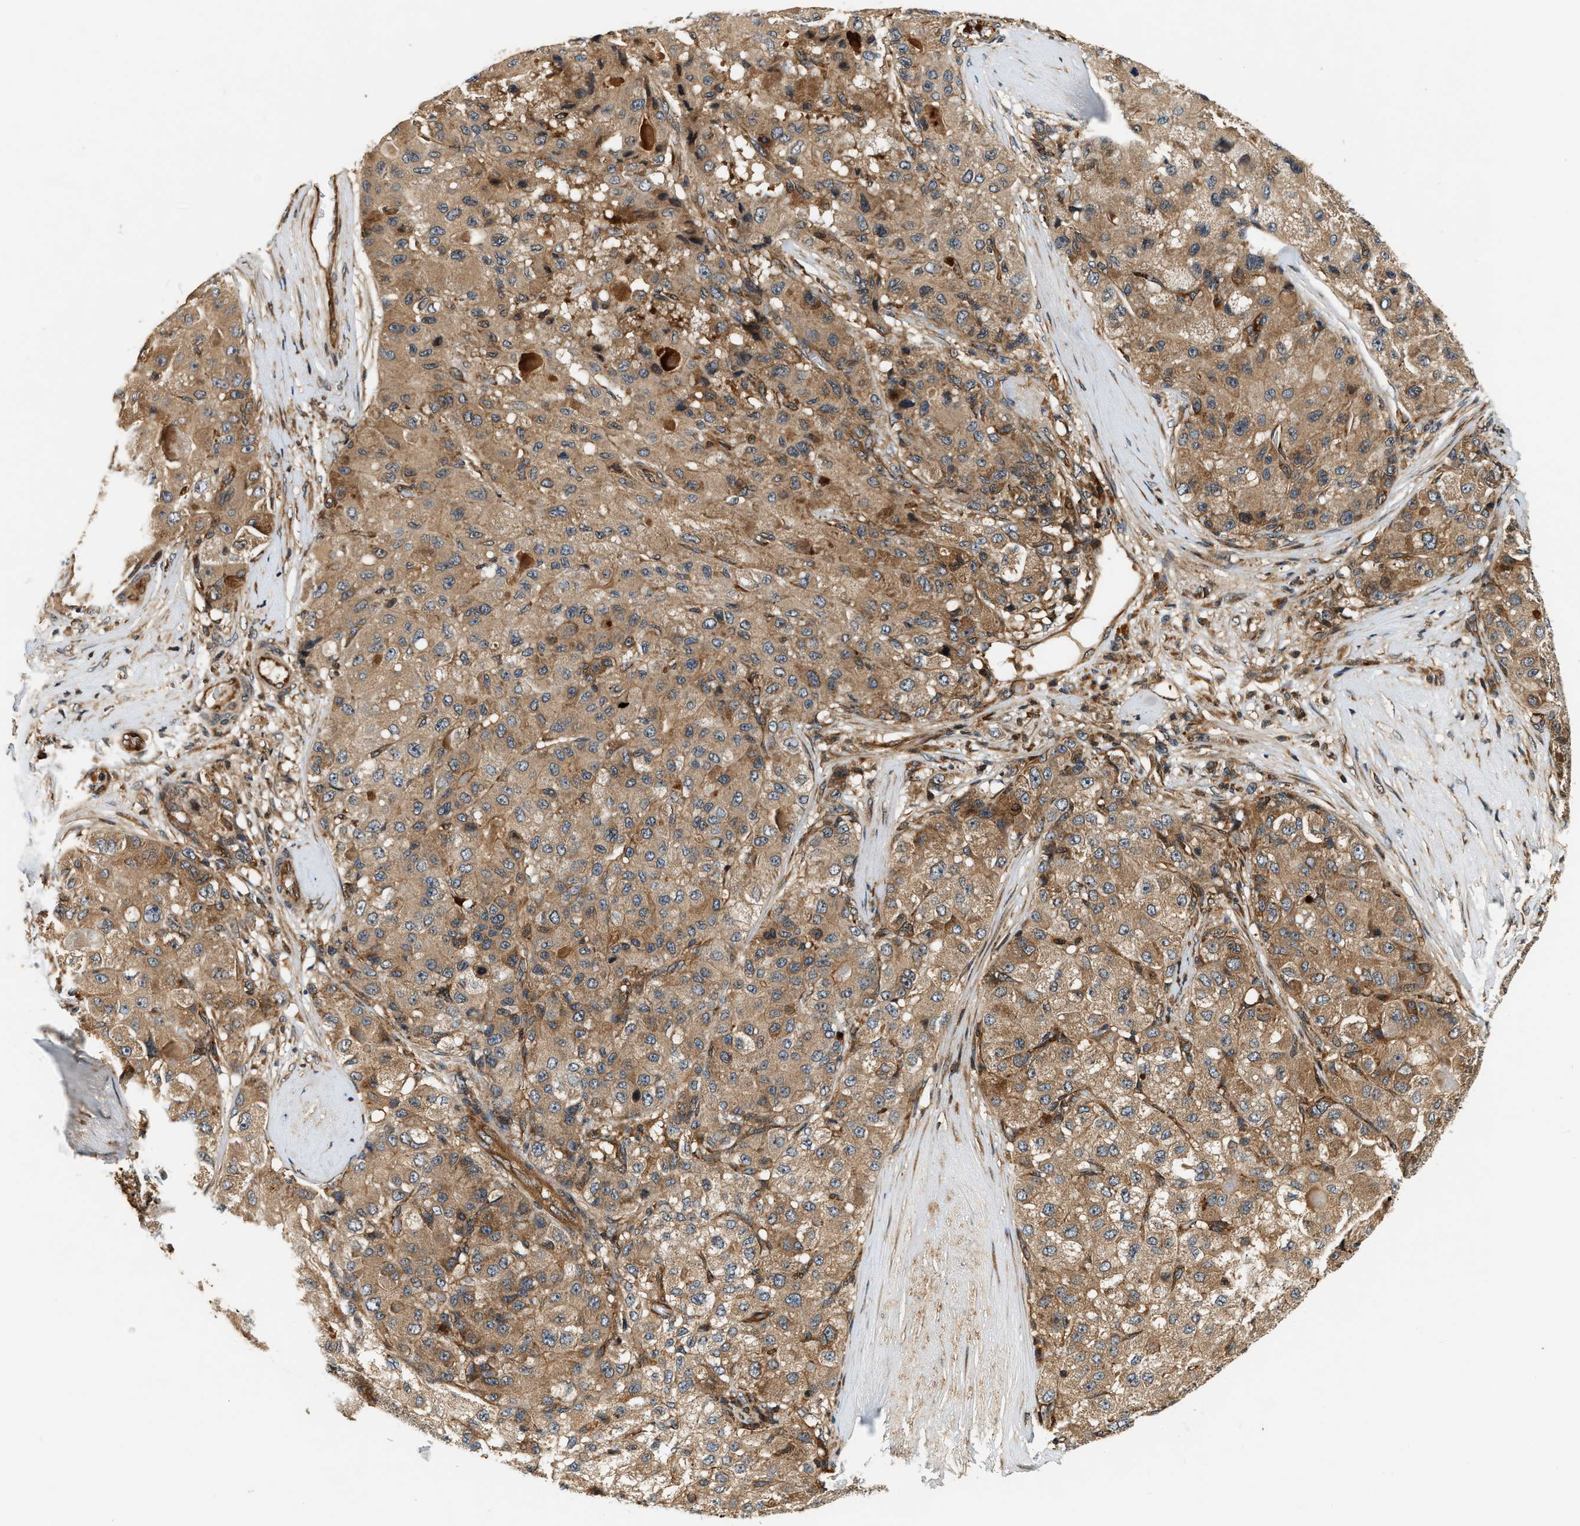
{"staining": {"intensity": "moderate", "quantity": ">75%", "location": "cytoplasmic/membranous"}, "tissue": "liver cancer", "cell_type": "Tumor cells", "image_type": "cancer", "snomed": [{"axis": "morphology", "description": "Carcinoma, Hepatocellular, NOS"}, {"axis": "topography", "description": "Liver"}], "caption": "Immunohistochemical staining of human liver cancer (hepatocellular carcinoma) displays moderate cytoplasmic/membranous protein expression in approximately >75% of tumor cells.", "gene": "SAMD9", "patient": {"sex": "male", "age": 80}}